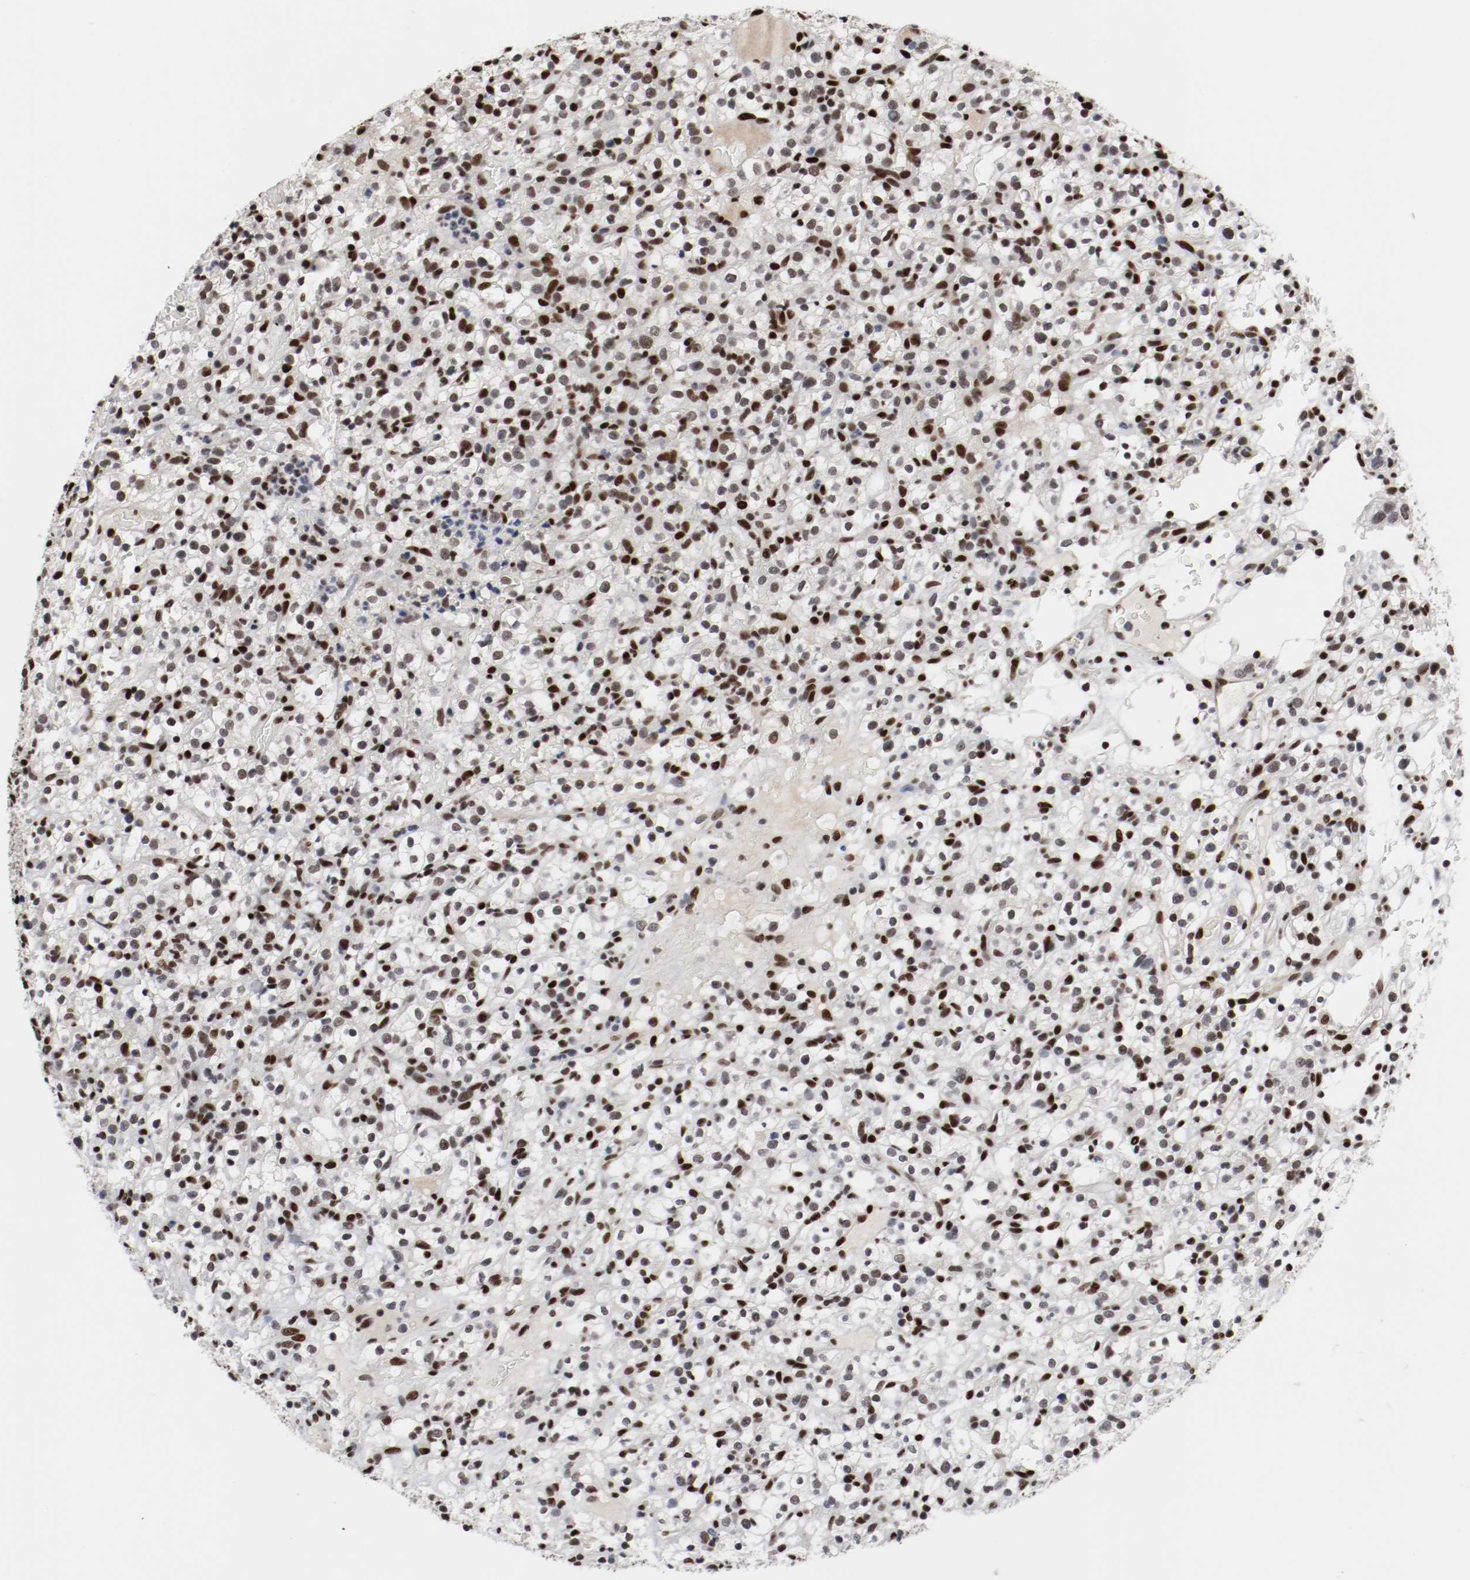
{"staining": {"intensity": "moderate", "quantity": ">75%", "location": "nuclear"}, "tissue": "renal cancer", "cell_type": "Tumor cells", "image_type": "cancer", "snomed": [{"axis": "morphology", "description": "Normal tissue, NOS"}, {"axis": "morphology", "description": "Adenocarcinoma, NOS"}, {"axis": "topography", "description": "Kidney"}], "caption": "Renal adenocarcinoma stained with a protein marker displays moderate staining in tumor cells.", "gene": "MEF2D", "patient": {"sex": "female", "age": 72}}